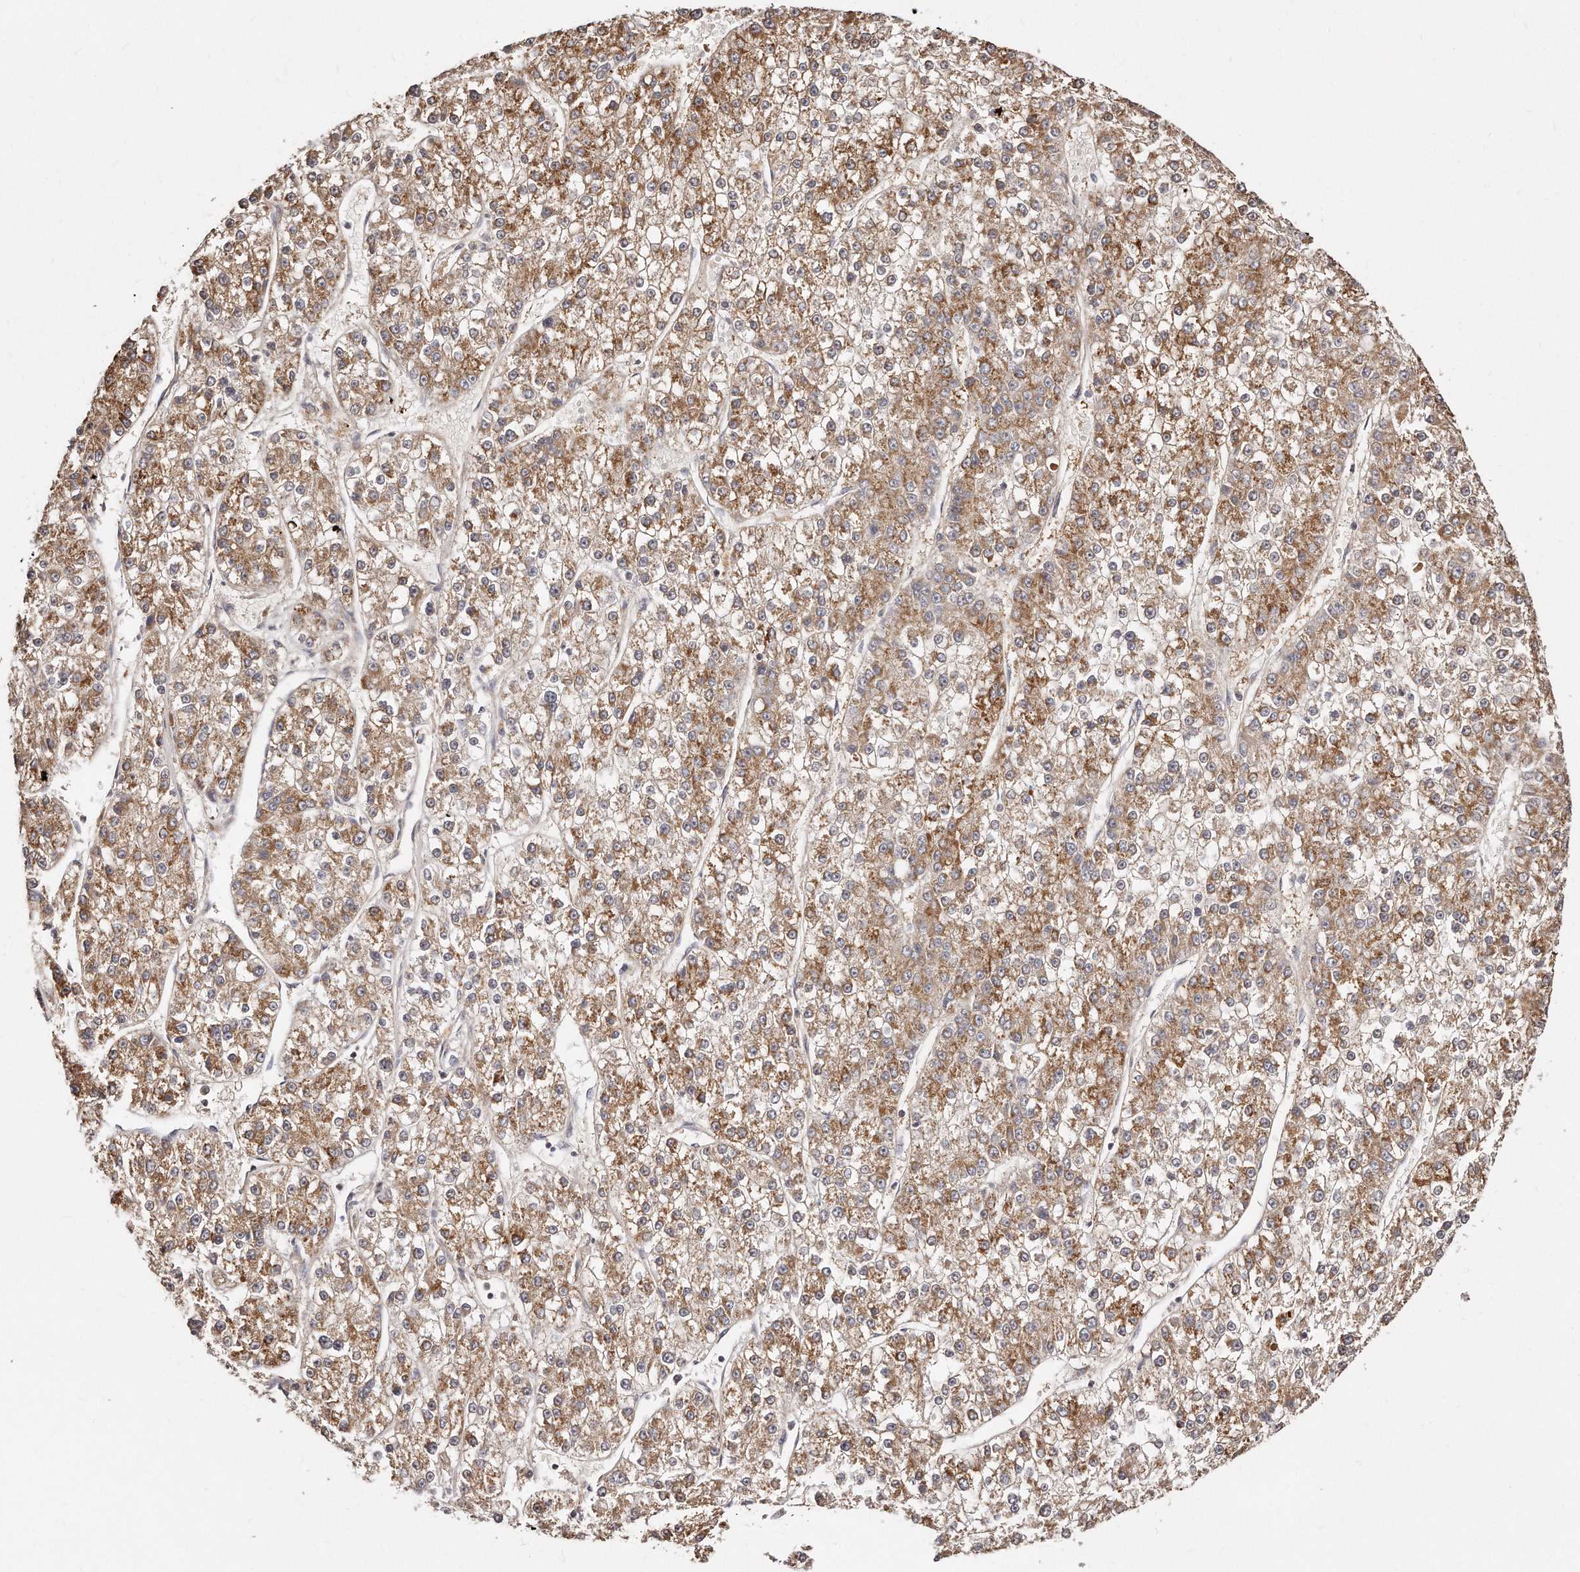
{"staining": {"intensity": "moderate", "quantity": ">75%", "location": "cytoplasmic/membranous"}, "tissue": "liver cancer", "cell_type": "Tumor cells", "image_type": "cancer", "snomed": [{"axis": "morphology", "description": "Carcinoma, Hepatocellular, NOS"}, {"axis": "topography", "description": "Liver"}], "caption": "IHC image of neoplastic tissue: human liver cancer stained using IHC demonstrates medium levels of moderate protein expression localized specifically in the cytoplasmic/membranous of tumor cells, appearing as a cytoplasmic/membranous brown color.", "gene": "RTKN", "patient": {"sex": "female", "age": 73}}